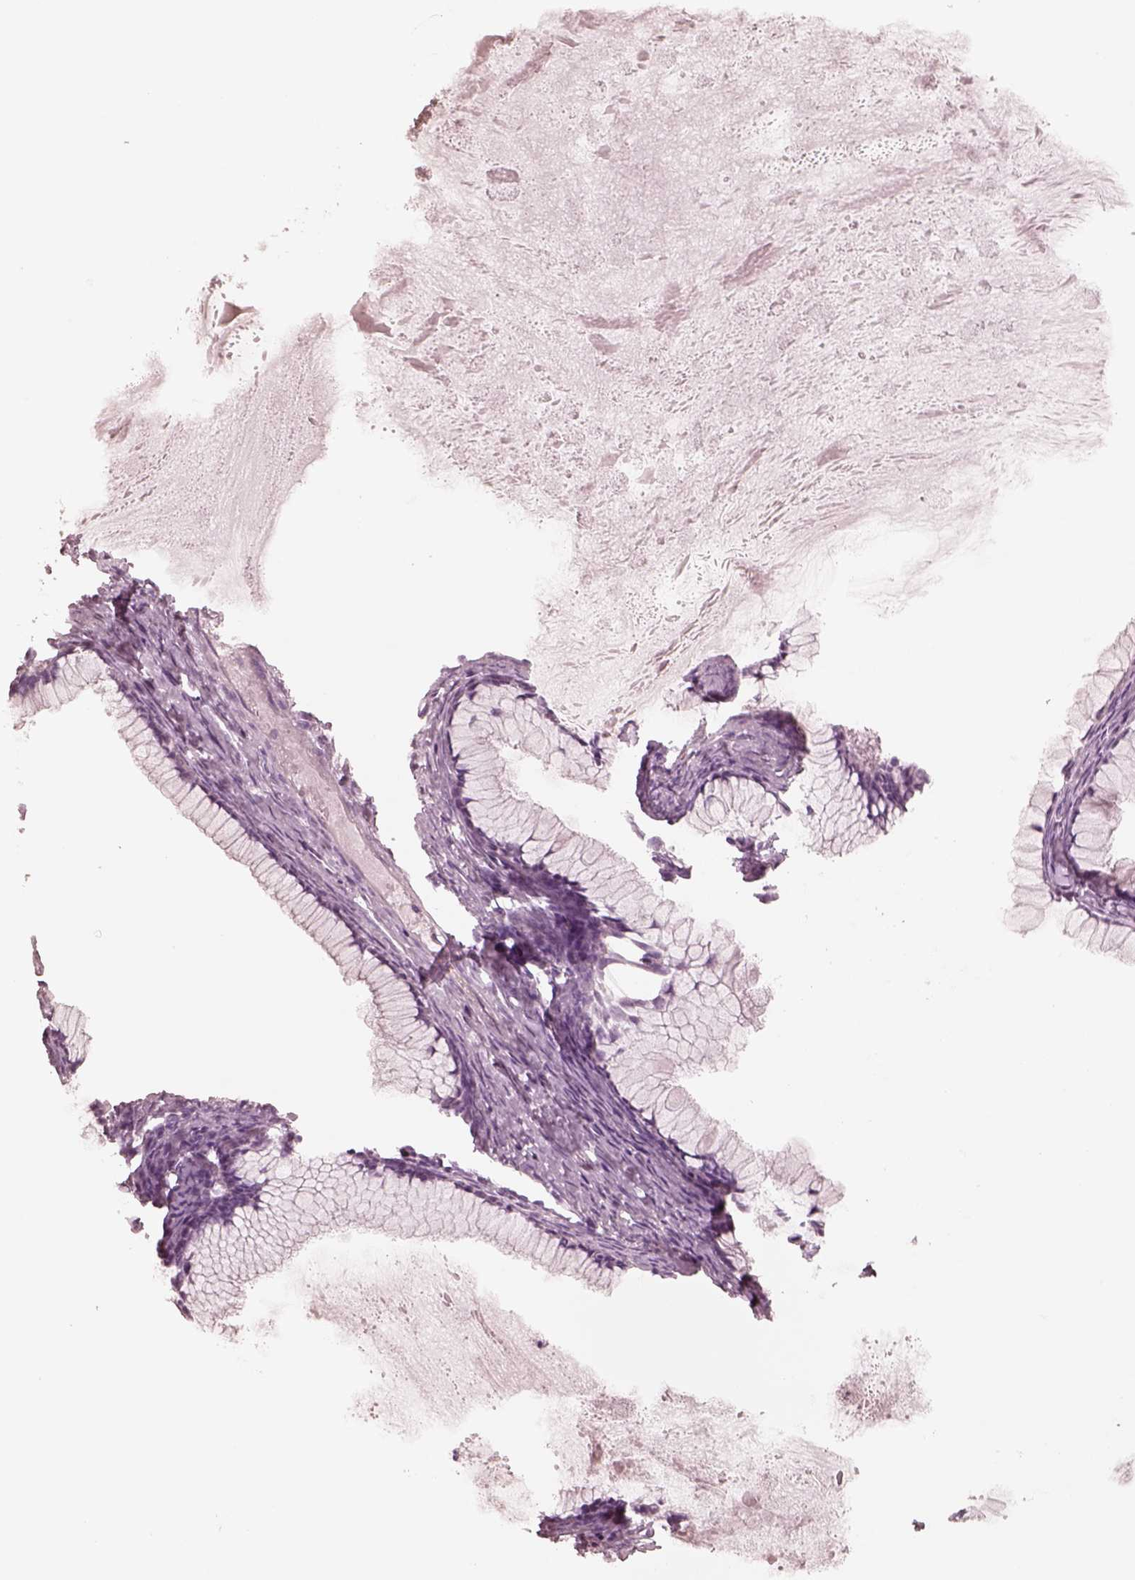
{"staining": {"intensity": "negative", "quantity": "none", "location": "none"}, "tissue": "ovarian cancer", "cell_type": "Tumor cells", "image_type": "cancer", "snomed": [{"axis": "morphology", "description": "Cystadenocarcinoma, mucinous, NOS"}, {"axis": "topography", "description": "Ovary"}], "caption": "Mucinous cystadenocarcinoma (ovarian) was stained to show a protein in brown. There is no significant positivity in tumor cells.", "gene": "DNAAF9", "patient": {"sex": "female", "age": 41}}